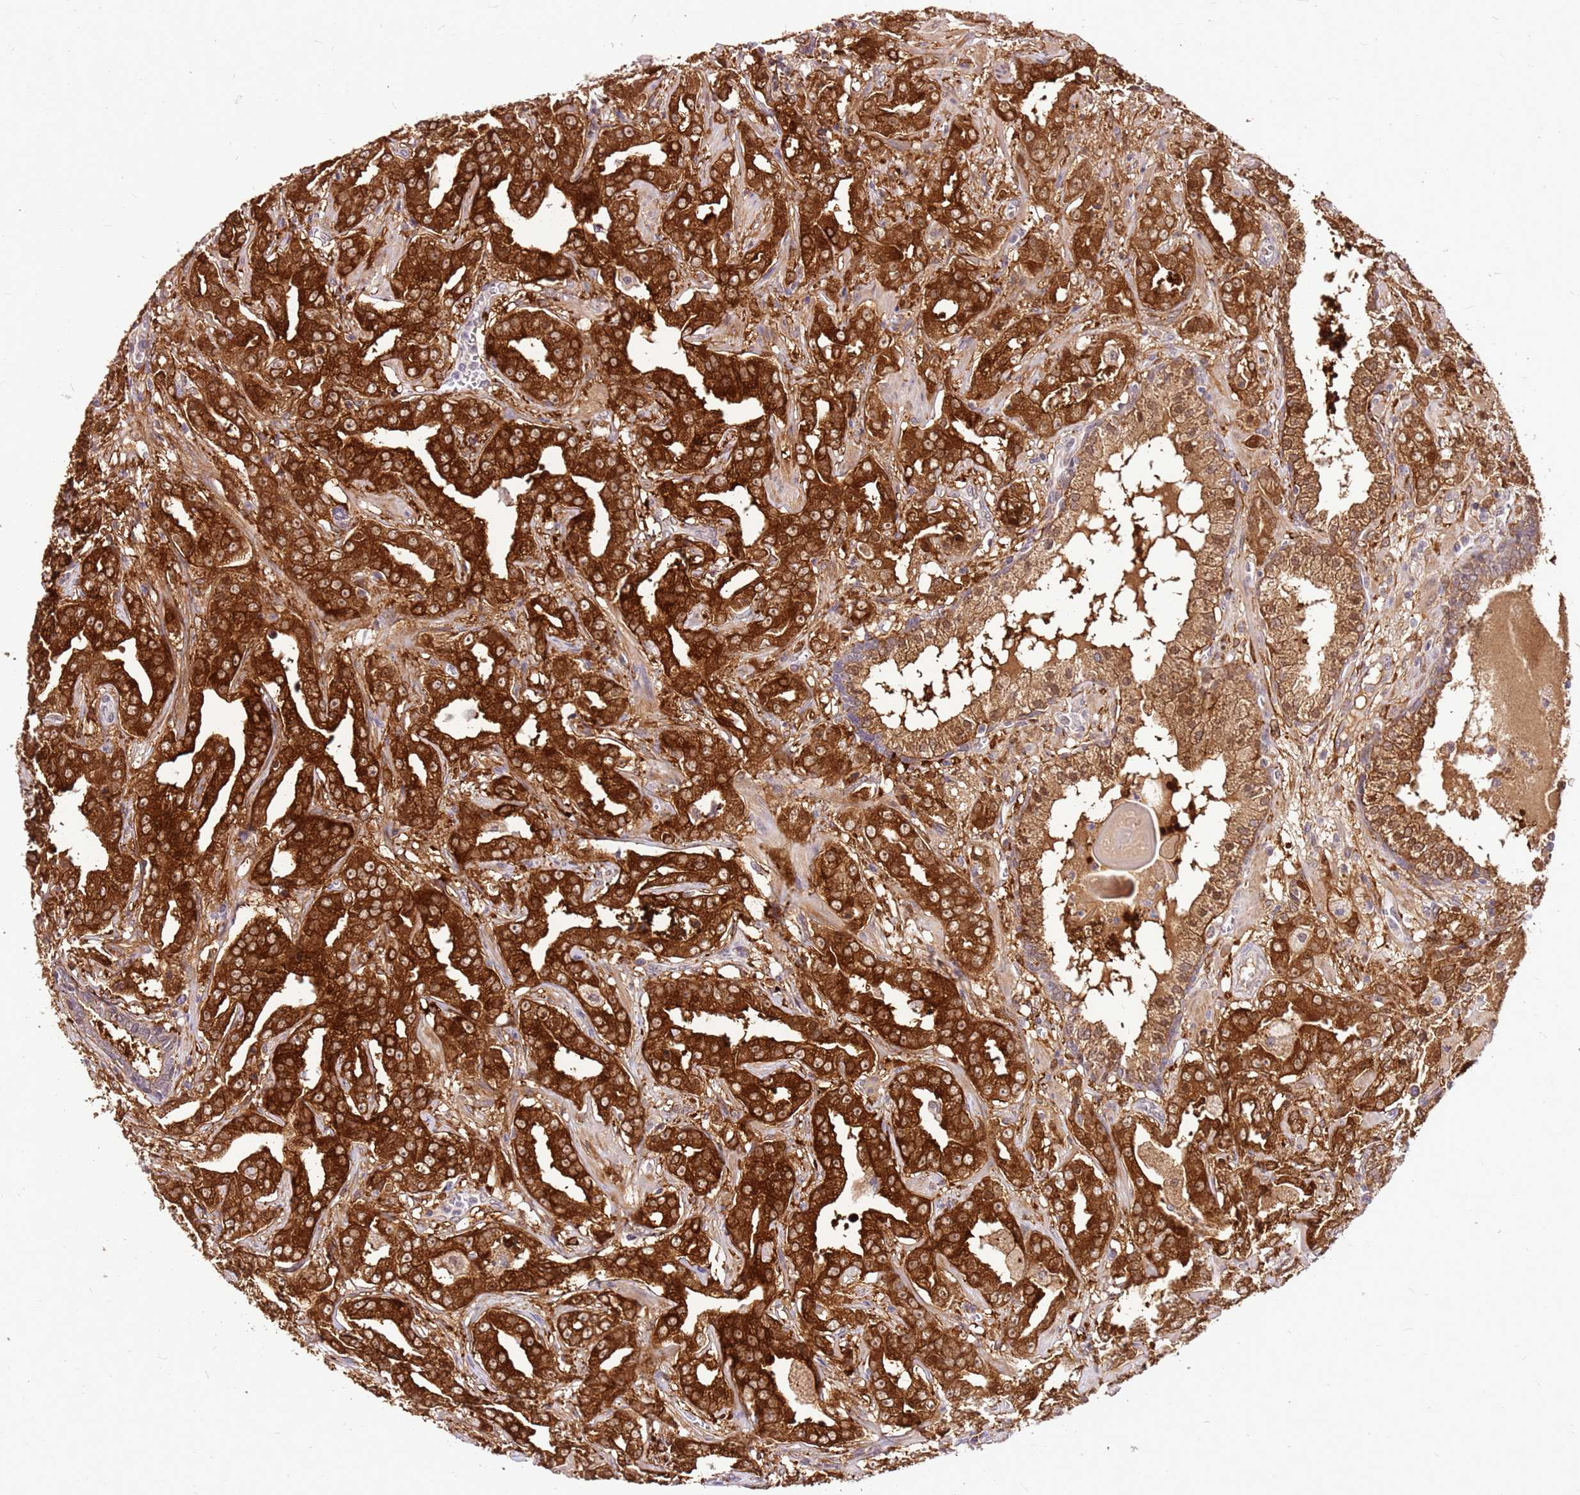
{"staining": {"intensity": "strong", "quantity": ">75%", "location": "cytoplasmic/membranous"}, "tissue": "prostate cancer", "cell_type": "Tumor cells", "image_type": "cancer", "snomed": [{"axis": "morphology", "description": "Adenocarcinoma, High grade"}, {"axis": "topography", "description": "Prostate"}], "caption": "The immunohistochemical stain shows strong cytoplasmic/membranous staining in tumor cells of prostate cancer tissue.", "gene": "ALDH1A3", "patient": {"sex": "male", "age": 63}}